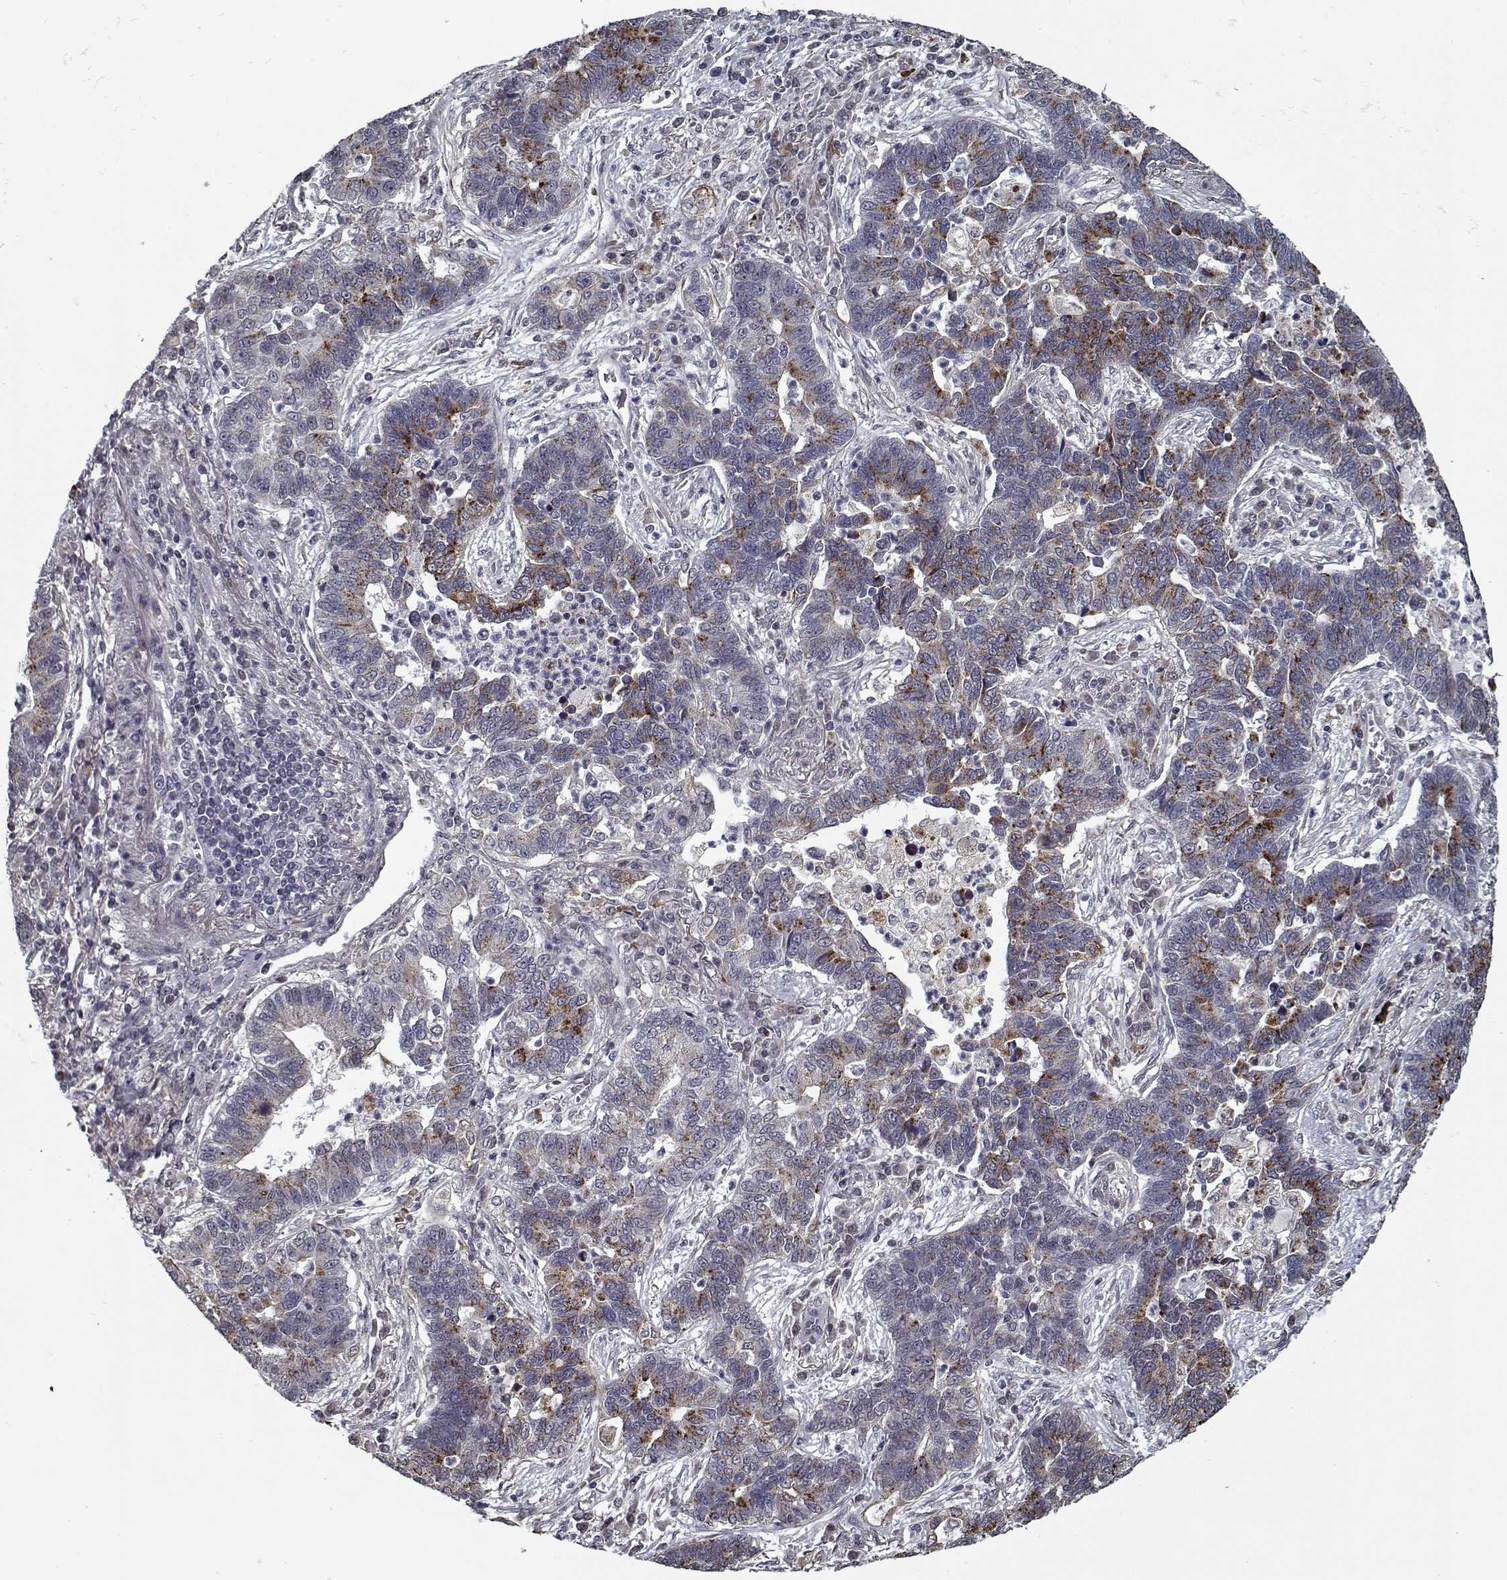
{"staining": {"intensity": "moderate", "quantity": "<25%", "location": "cytoplasmic/membranous"}, "tissue": "lung cancer", "cell_type": "Tumor cells", "image_type": "cancer", "snomed": [{"axis": "morphology", "description": "Adenocarcinoma, NOS"}, {"axis": "topography", "description": "Lung"}], "caption": "The photomicrograph exhibits immunohistochemical staining of lung cancer. There is moderate cytoplasmic/membranous staining is identified in about <25% of tumor cells.", "gene": "NLK", "patient": {"sex": "female", "age": 57}}